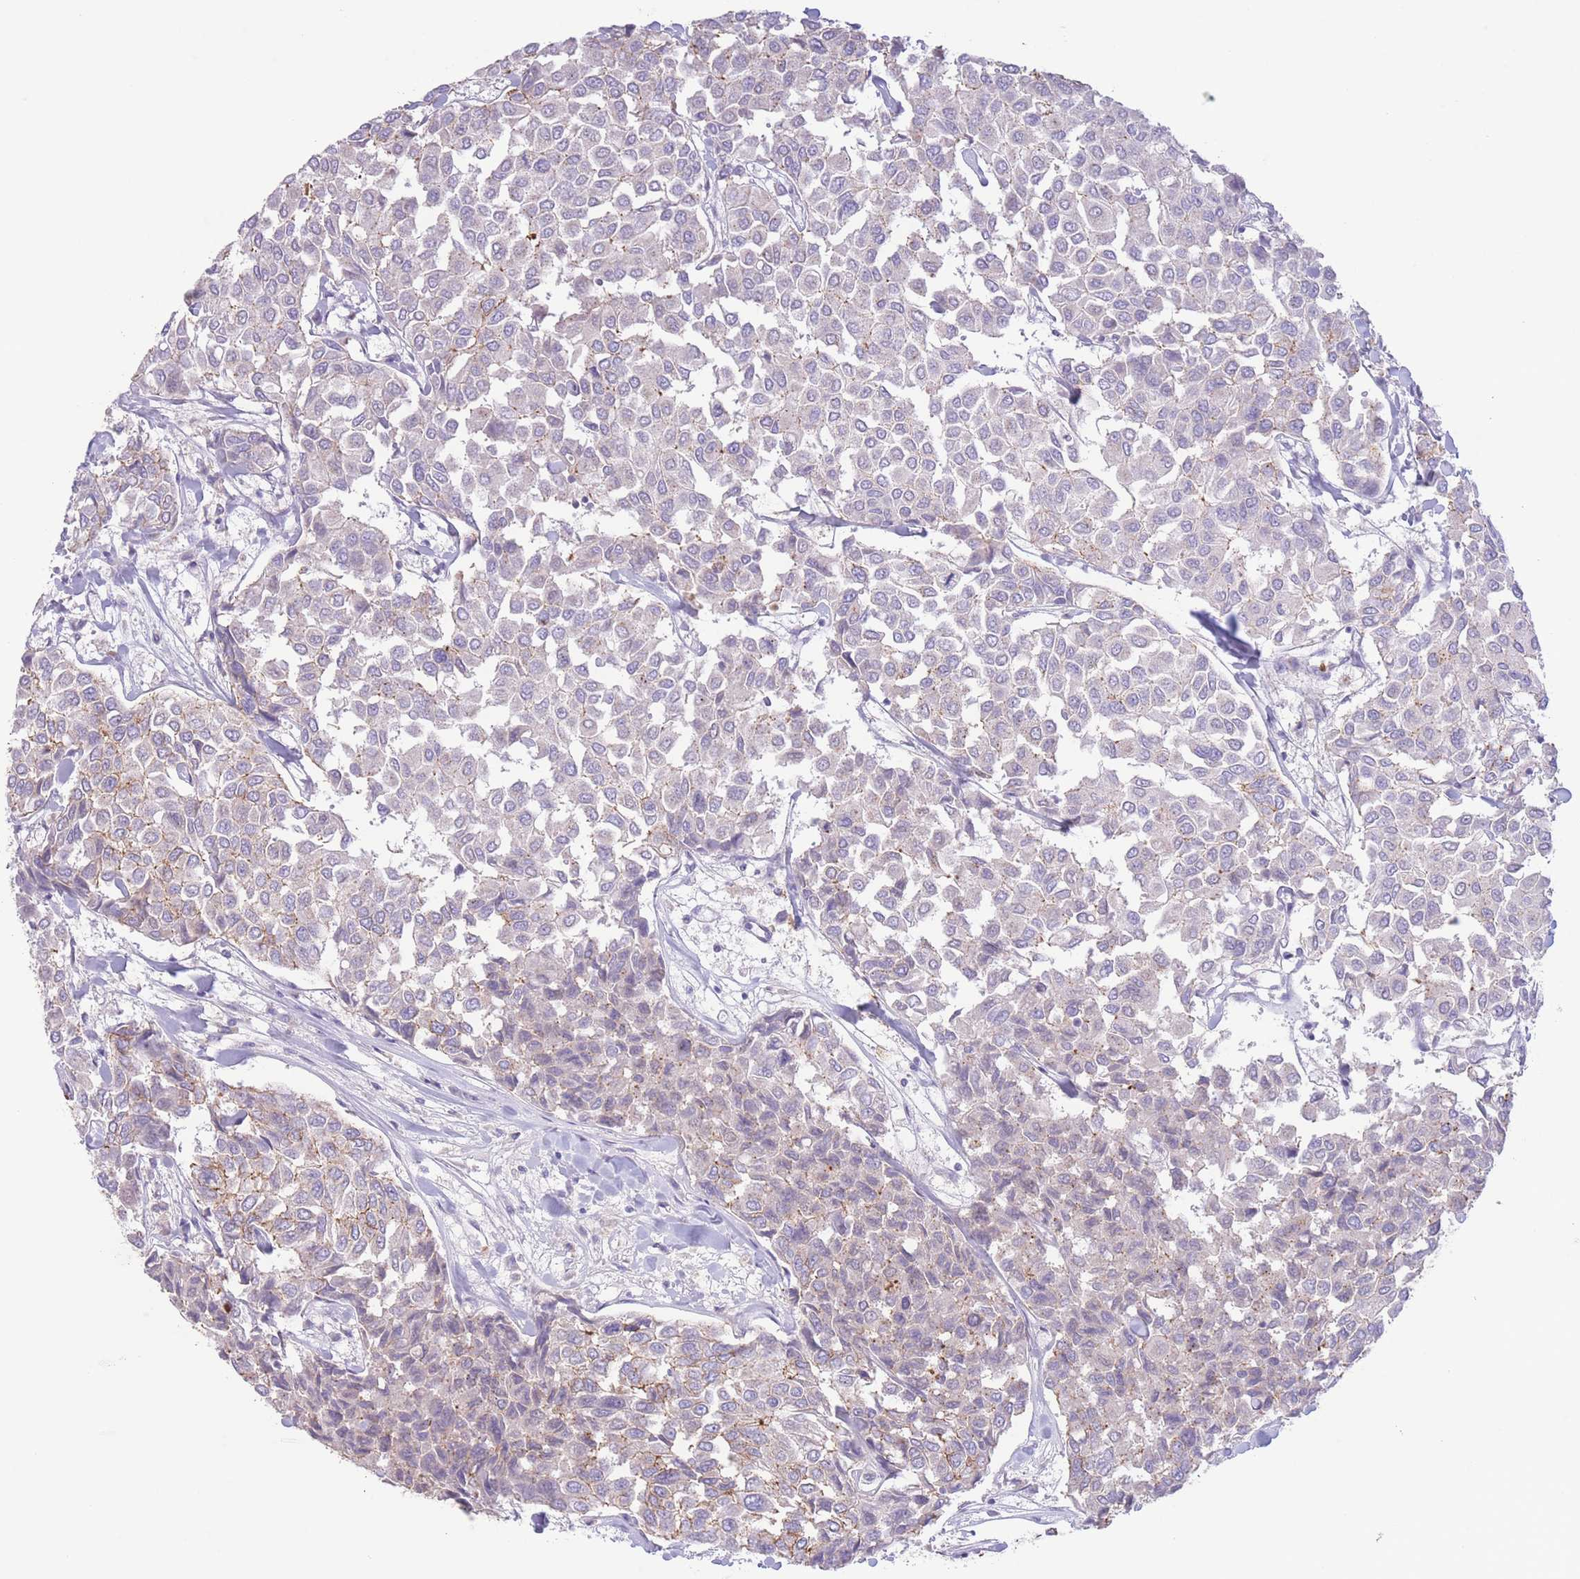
{"staining": {"intensity": "moderate", "quantity": "<25%", "location": "cytoplasmic/membranous"}, "tissue": "breast cancer", "cell_type": "Tumor cells", "image_type": "cancer", "snomed": [{"axis": "morphology", "description": "Duct carcinoma"}, {"axis": "topography", "description": "Breast"}], "caption": "Protein staining displays moderate cytoplasmic/membranous positivity in about <25% of tumor cells in invasive ductal carcinoma (breast).", "gene": "LCLAT1", "patient": {"sex": "female", "age": 55}}